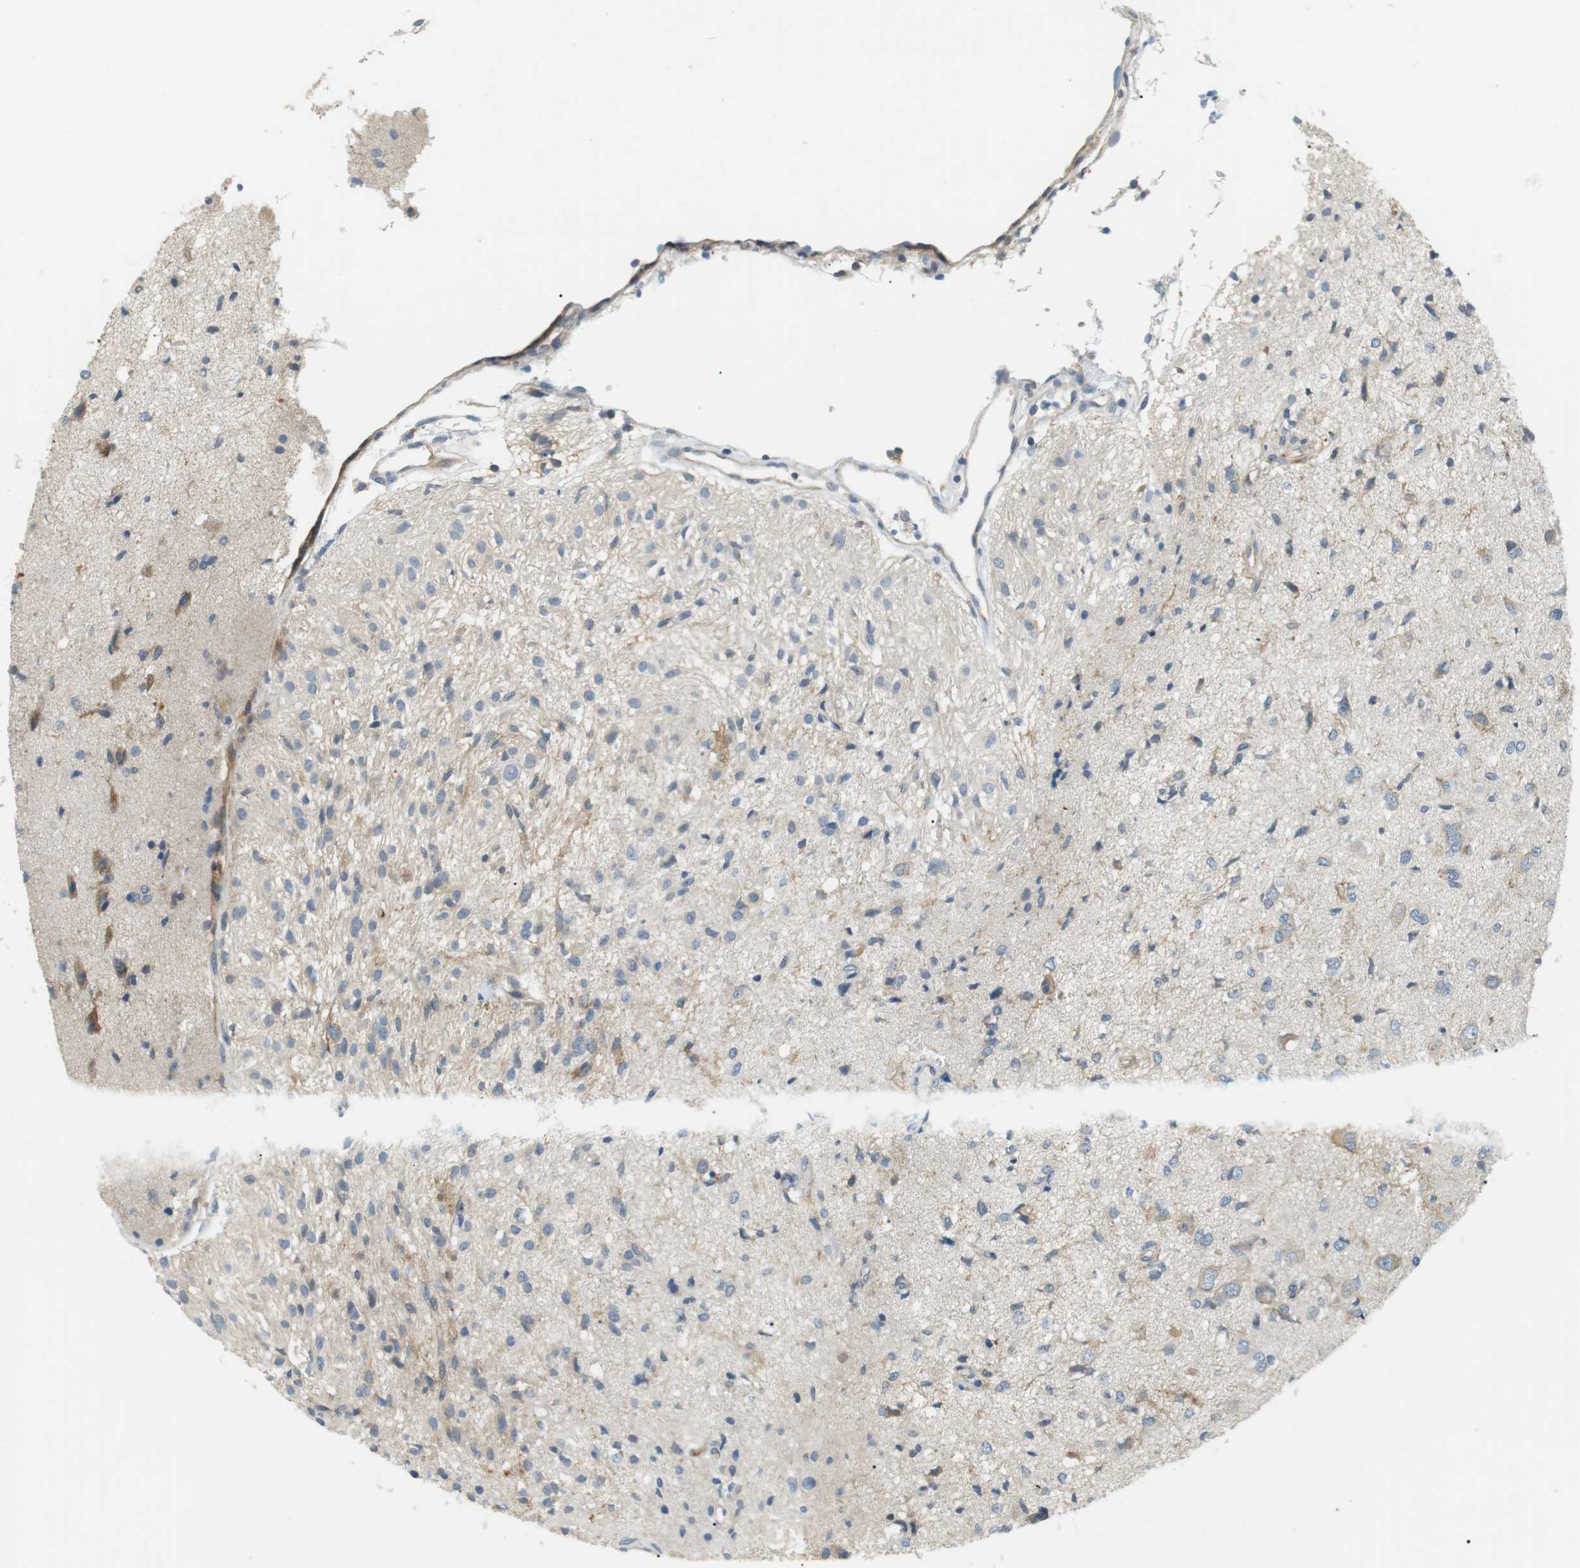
{"staining": {"intensity": "moderate", "quantity": "<25%", "location": "cytoplasmic/membranous"}, "tissue": "glioma", "cell_type": "Tumor cells", "image_type": "cancer", "snomed": [{"axis": "morphology", "description": "Glioma, malignant, High grade"}, {"axis": "topography", "description": "Brain"}], "caption": "DAB immunohistochemical staining of malignant glioma (high-grade) shows moderate cytoplasmic/membranous protein staining in approximately <25% of tumor cells.", "gene": "TMEM200A", "patient": {"sex": "female", "age": 59}}